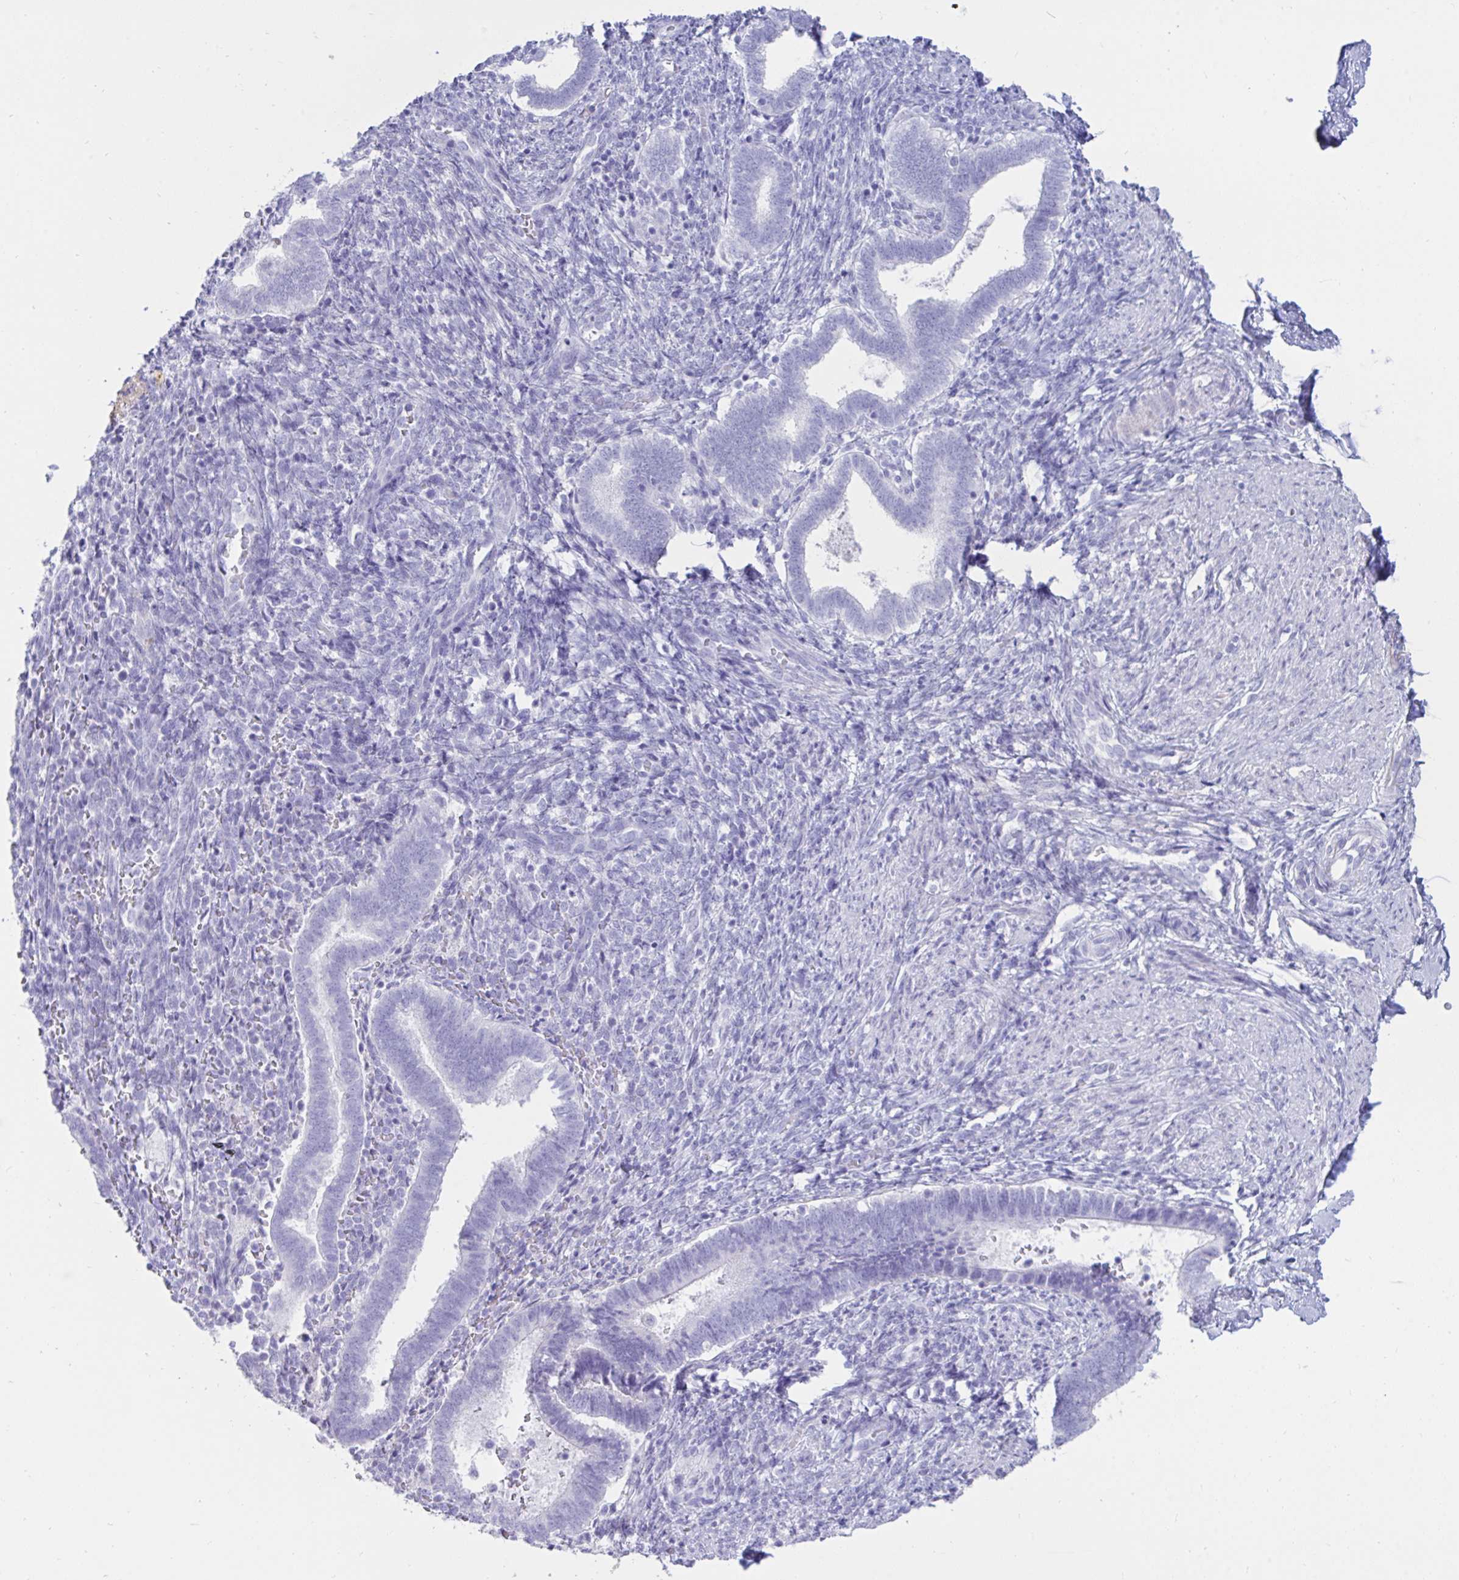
{"staining": {"intensity": "negative", "quantity": "none", "location": "none"}, "tissue": "endometrium", "cell_type": "Cells in endometrial stroma", "image_type": "normal", "snomed": [{"axis": "morphology", "description": "Normal tissue, NOS"}, {"axis": "topography", "description": "Endometrium"}], "caption": "The immunohistochemistry photomicrograph has no significant positivity in cells in endometrial stroma of endometrium.", "gene": "TNNC1", "patient": {"sex": "female", "age": 34}}